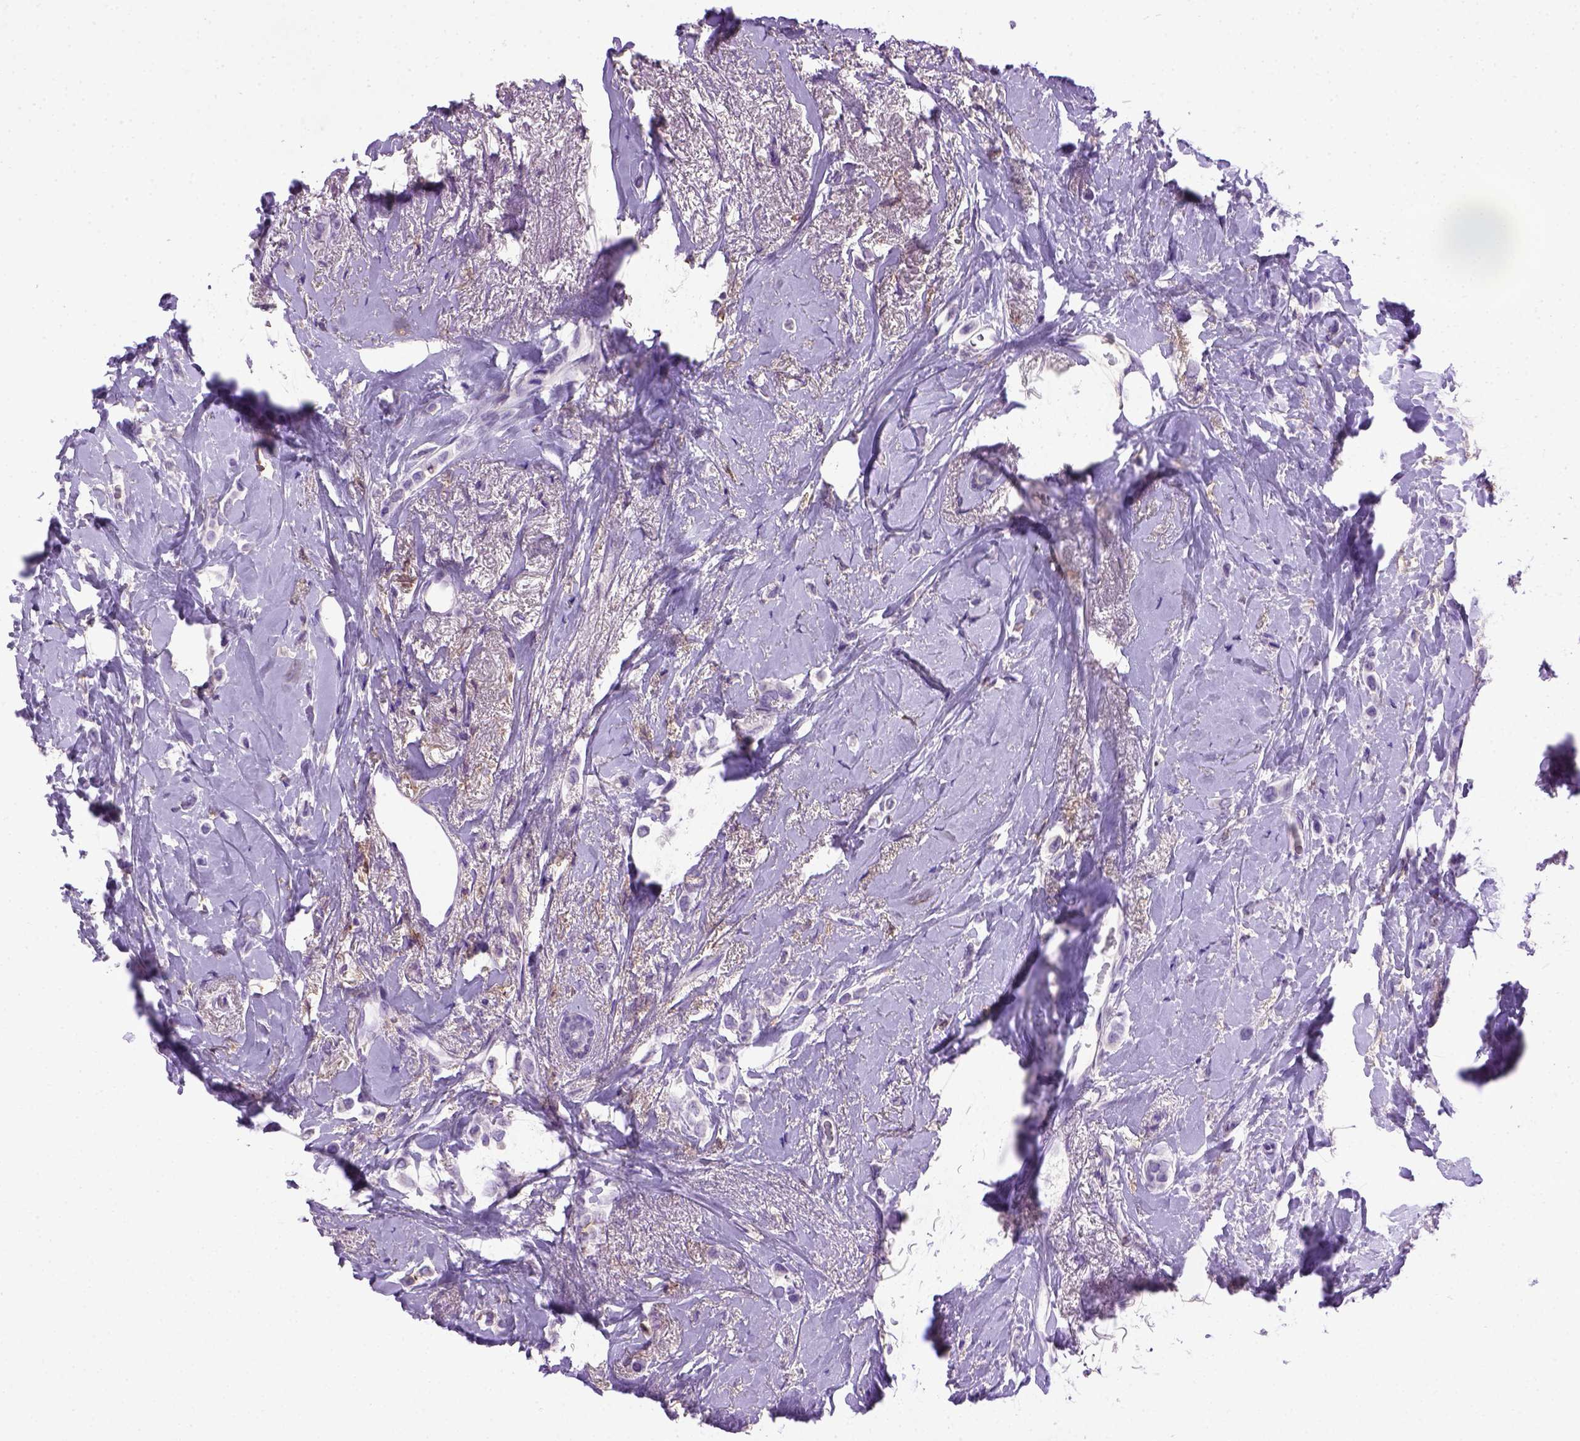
{"staining": {"intensity": "negative", "quantity": "none", "location": "none"}, "tissue": "breast cancer", "cell_type": "Tumor cells", "image_type": "cancer", "snomed": [{"axis": "morphology", "description": "Lobular carcinoma"}, {"axis": "topography", "description": "Breast"}], "caption": "DAB (3,3'-diaminobenzidine) immunohistochemical staining of lobular carcinoma (breast) displays no significant positivity in tumor cells.", "gene": "ITGAX", "patient": {"sex": "female", "age": 66}}